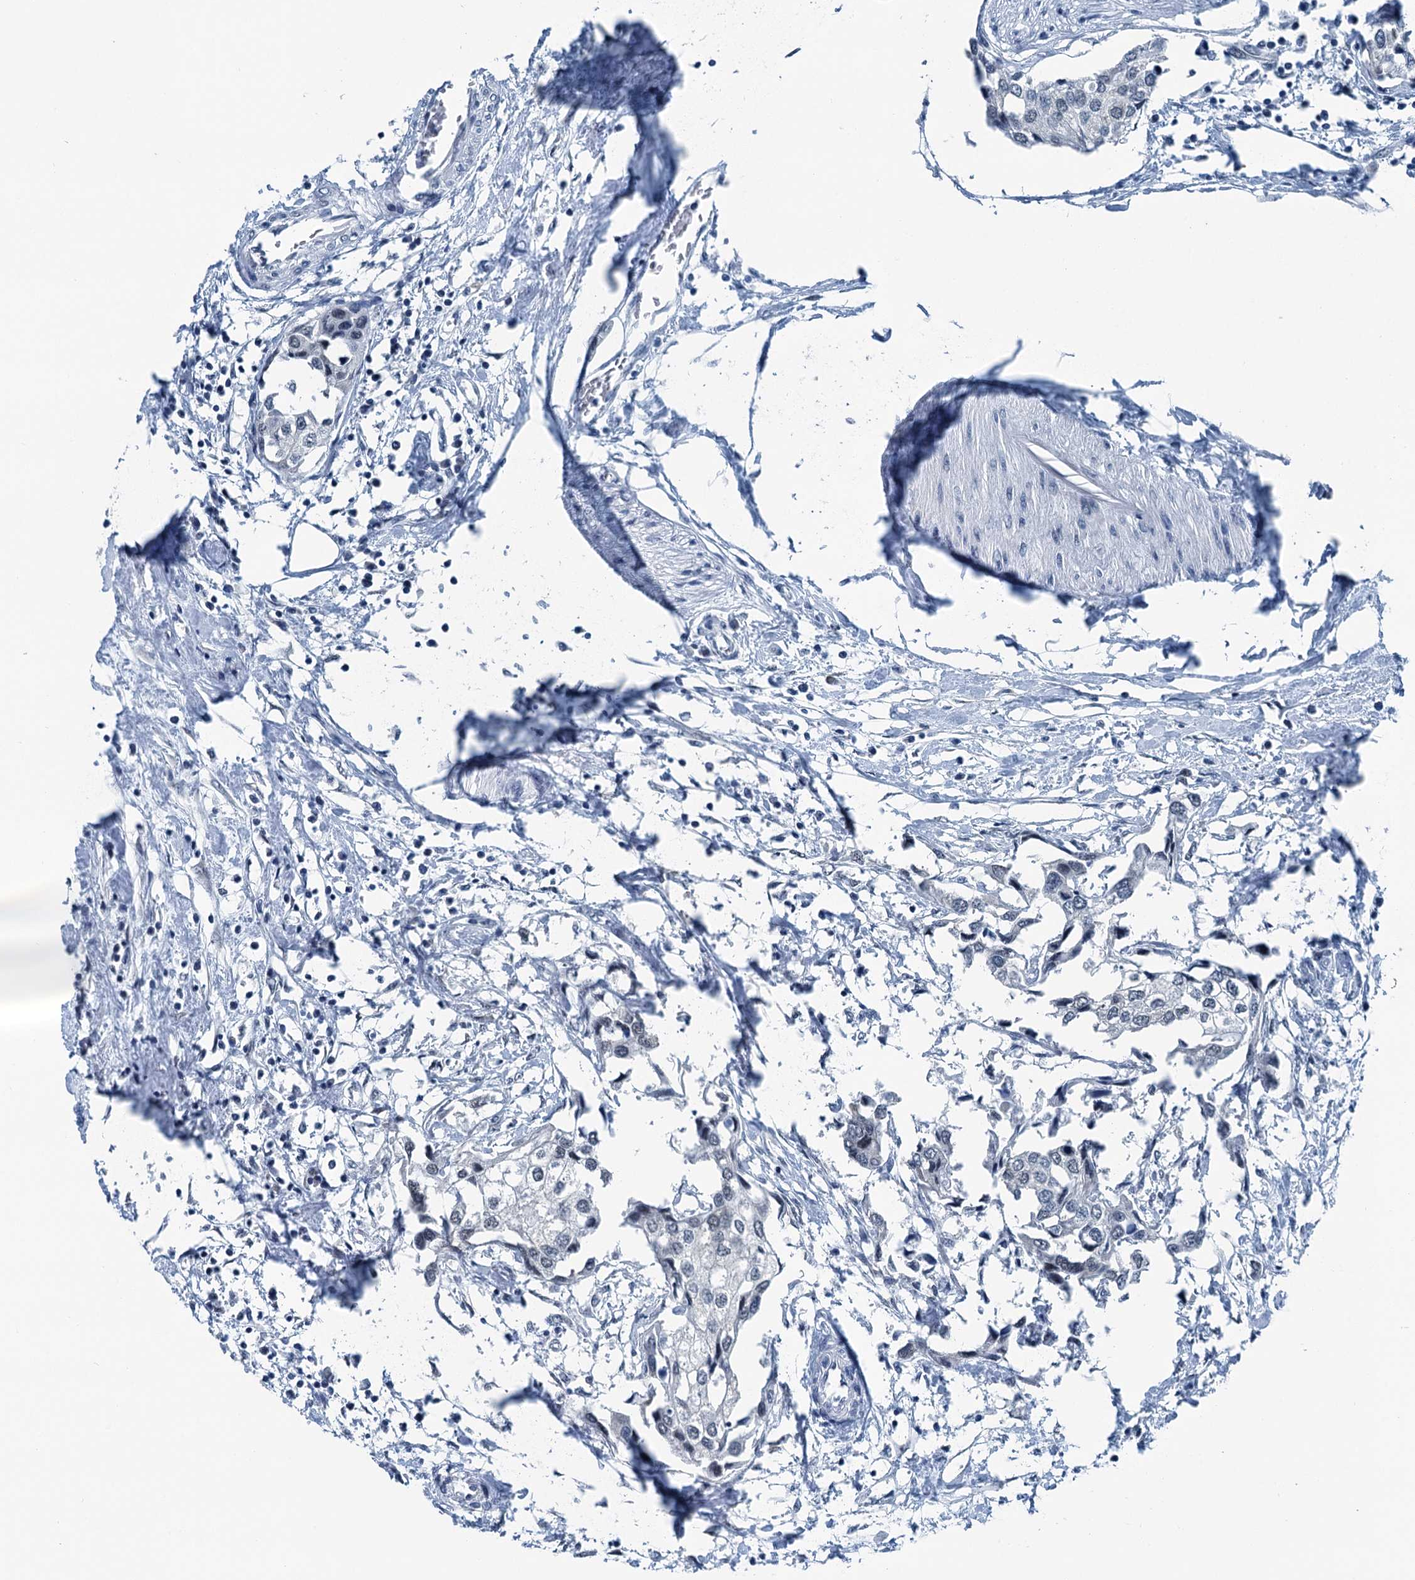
{"staining": {"intensity": "negative", "quantity": "none", "location": "none"}, "tissue": "urothelial cancer", "cell_type": "Tumor cells", "image_type": "cancer", "snomed": [{"axis": "morphology", "description": "Urothelial carcinoma, High grade"}, {"axis": "topography", "description": "Urinary bladder"}], "caption": "An IHC photomicrograph of urothelial carcinoma (high-grade) is shown. There is no staining in tumor cells of urothelial carcinoma (high-grade).", "gene": "TRPT1", "patient": {"sex": "male", "age": 64}}